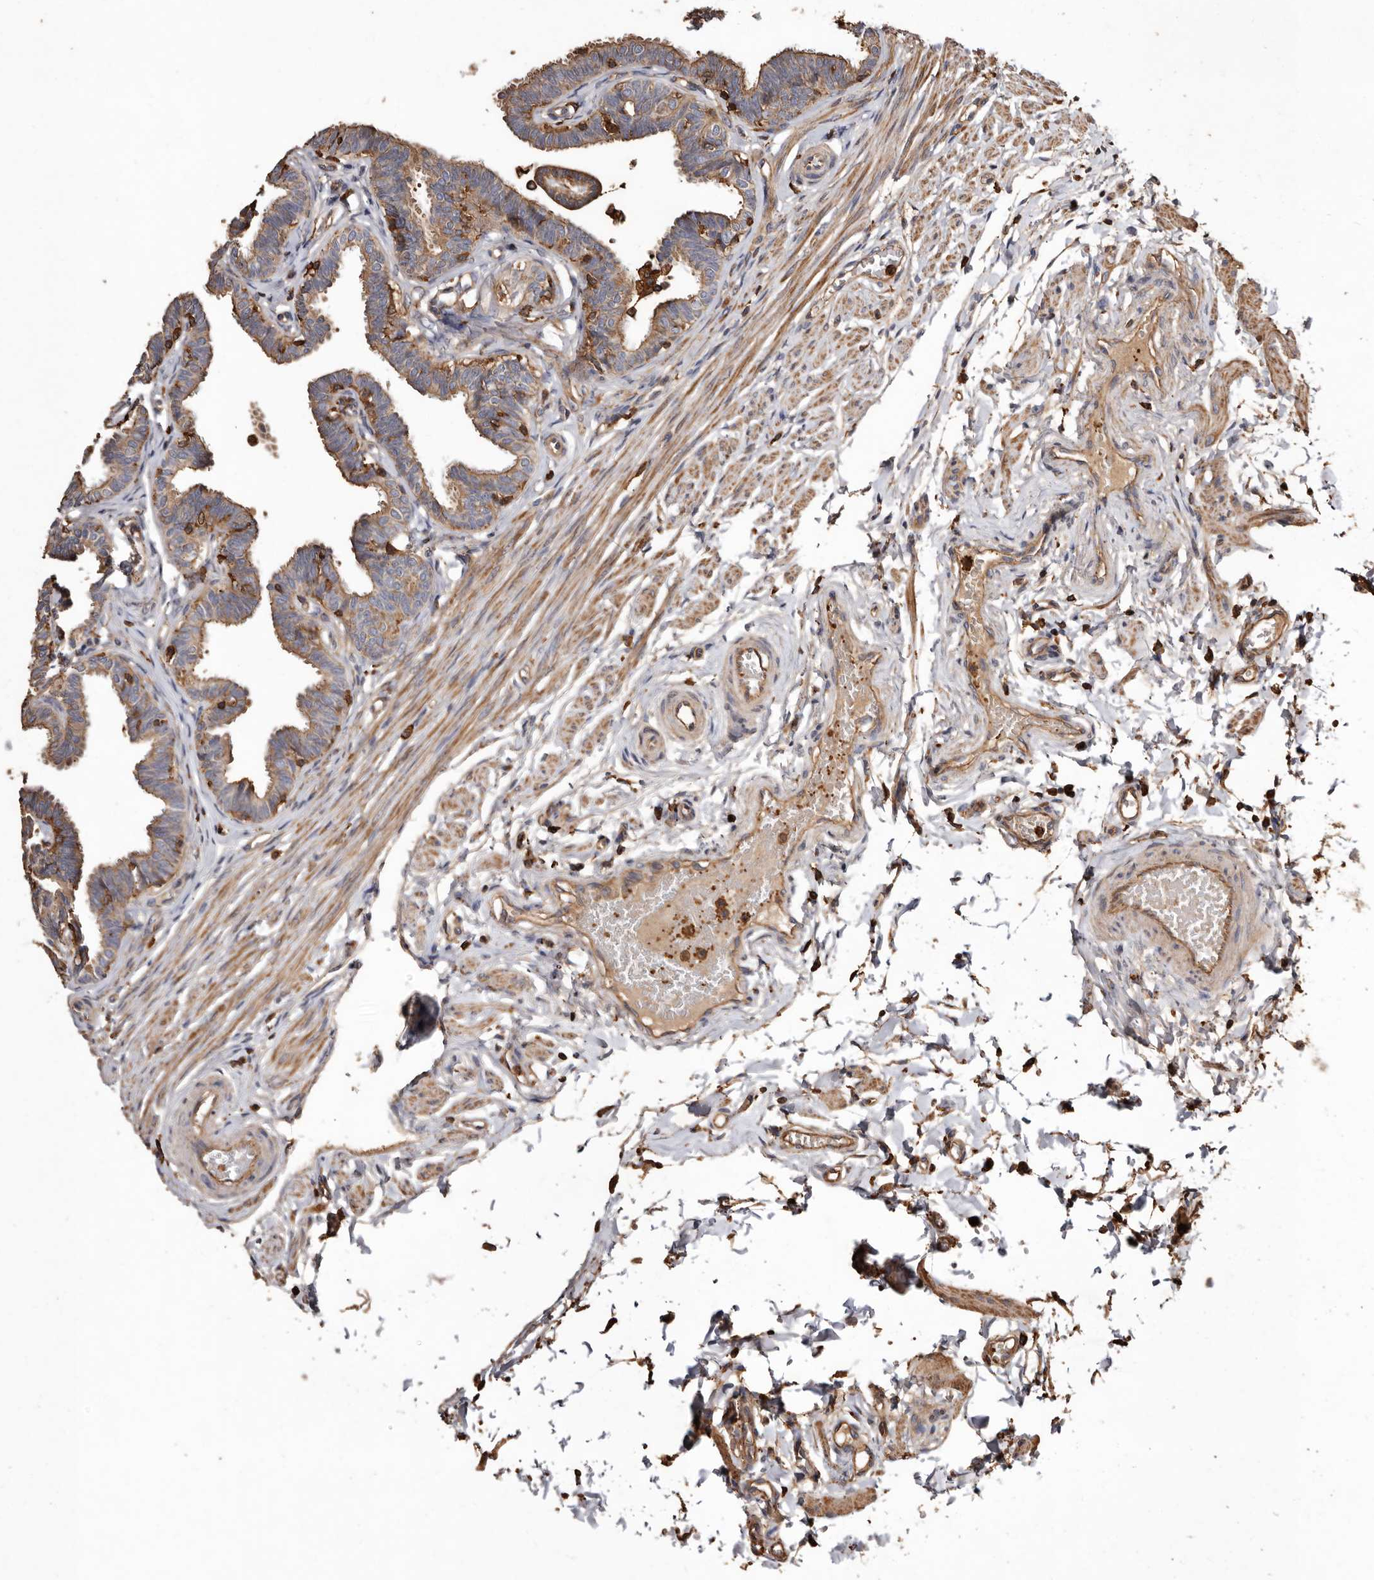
{"staining": {"intensity": "moderate", "quantity": ">75%", "location": "cytoplasmic/membranous"}, "tissue": "fallopian tube", "cell_type": "Glandular cells", "image_type": "normal", "snomed": [{"axis": "morphology", "description": "Normal tissue, NOS"}, {"axis": "topography", "description": "Fallopian tube"}, {"axis": "topography", "description": "Ovary"}], "caption": "Moderate cytoplasmic/membranous expression for a protein is present in approximately >75% of glandular cells of benign fallopian tube using immunohistochemistry (IHC).", "gene": "COQ8B", "patient": {"sex": "female", "age": 23}}